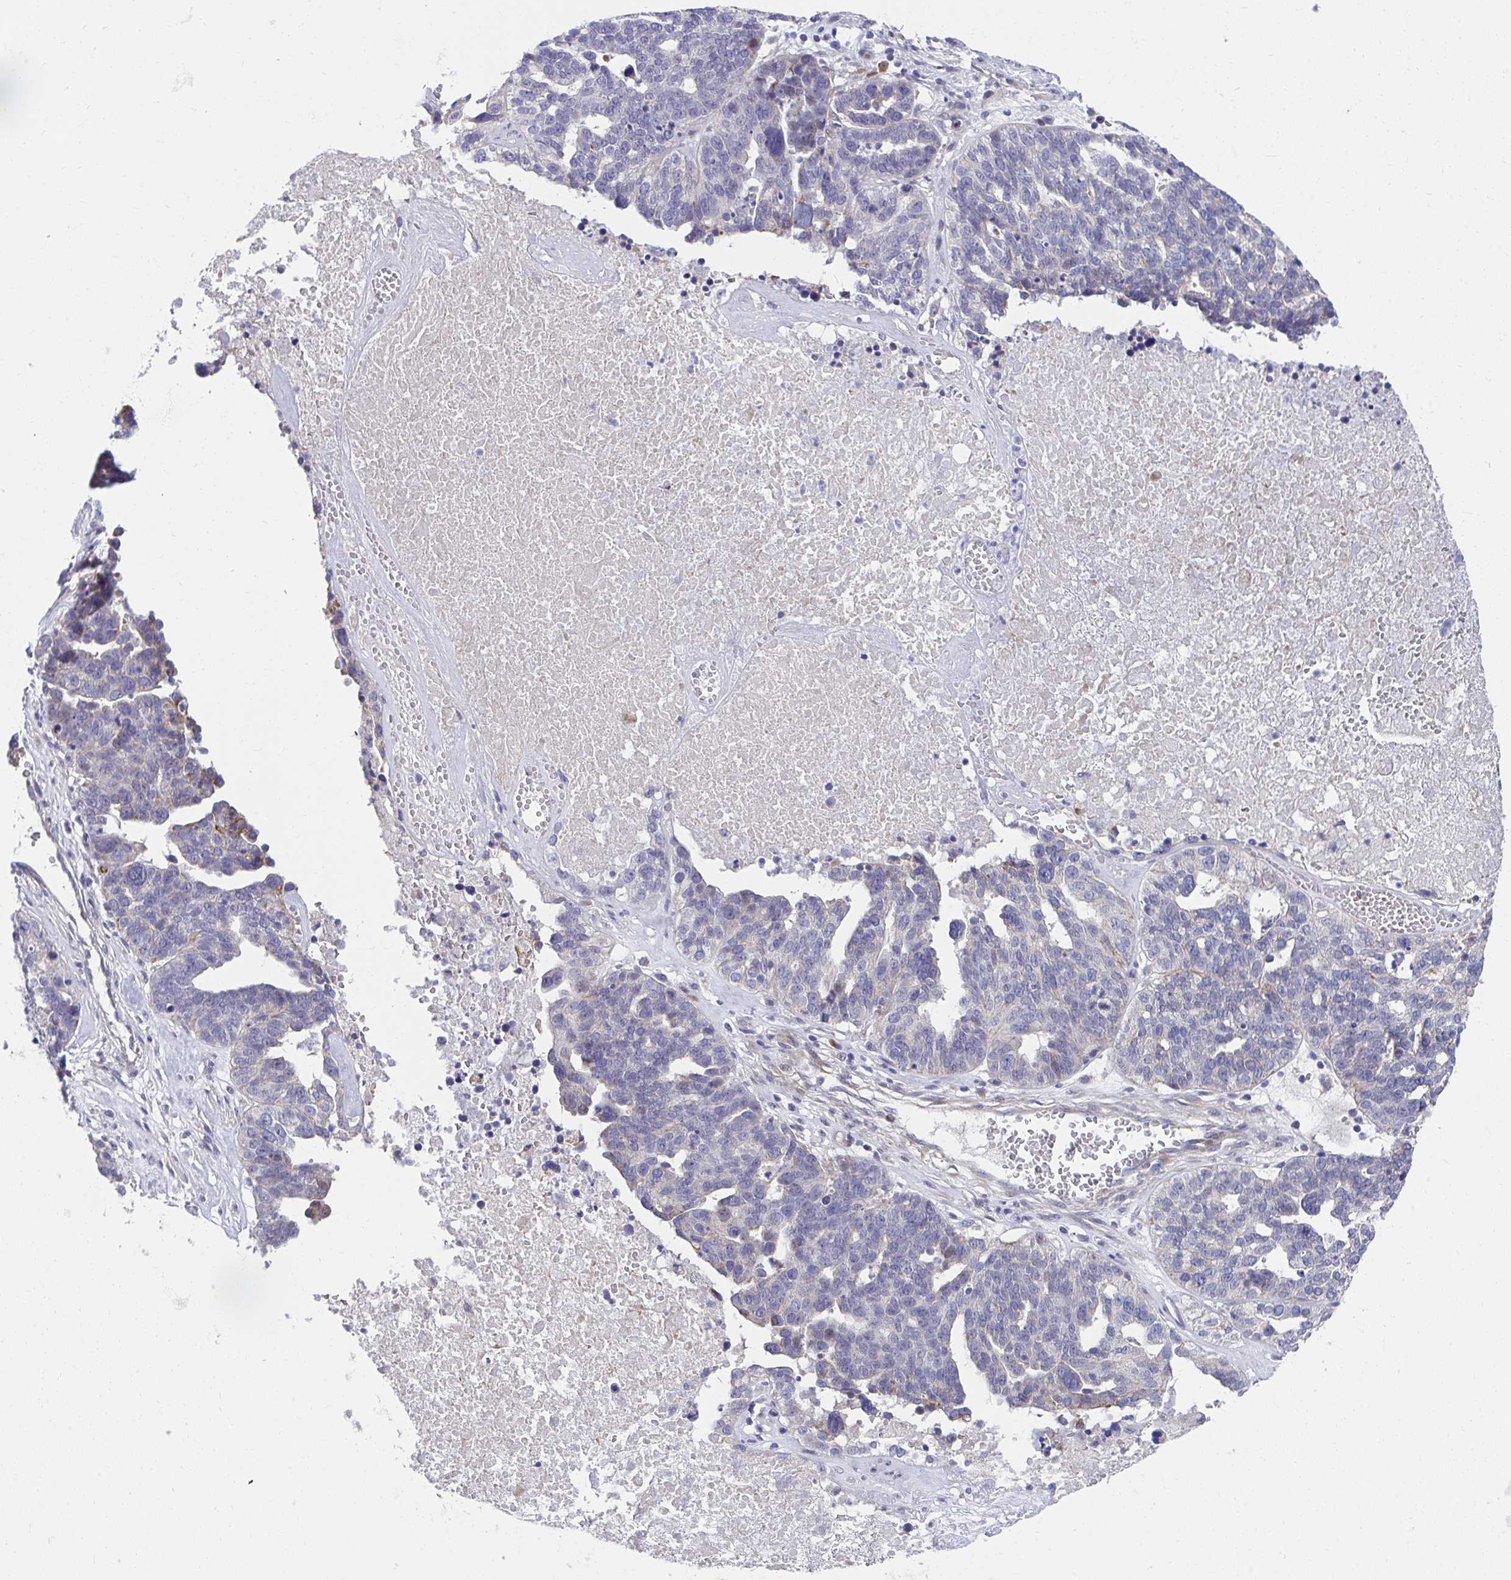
{"staining": {"intensity": "negative", "quantity": "none", "location": "none"}, "tissue": "ovarian cancer", "cell_type": "Tumor cells", "image_type": "cancer", "snomed": [{"axis": "morphology", "description": "Cystadenocarcinoma, serous, NOS"}, {"axis": "topography", "description": "Ovary"}], "caption": "The IHC photomicrograph has no significant positivity in tumor cells of ovarian serous cystadenocarcinoma tissue.", "gene": "SLAMF7", "patient": {"sex": "female", "age": 59}}